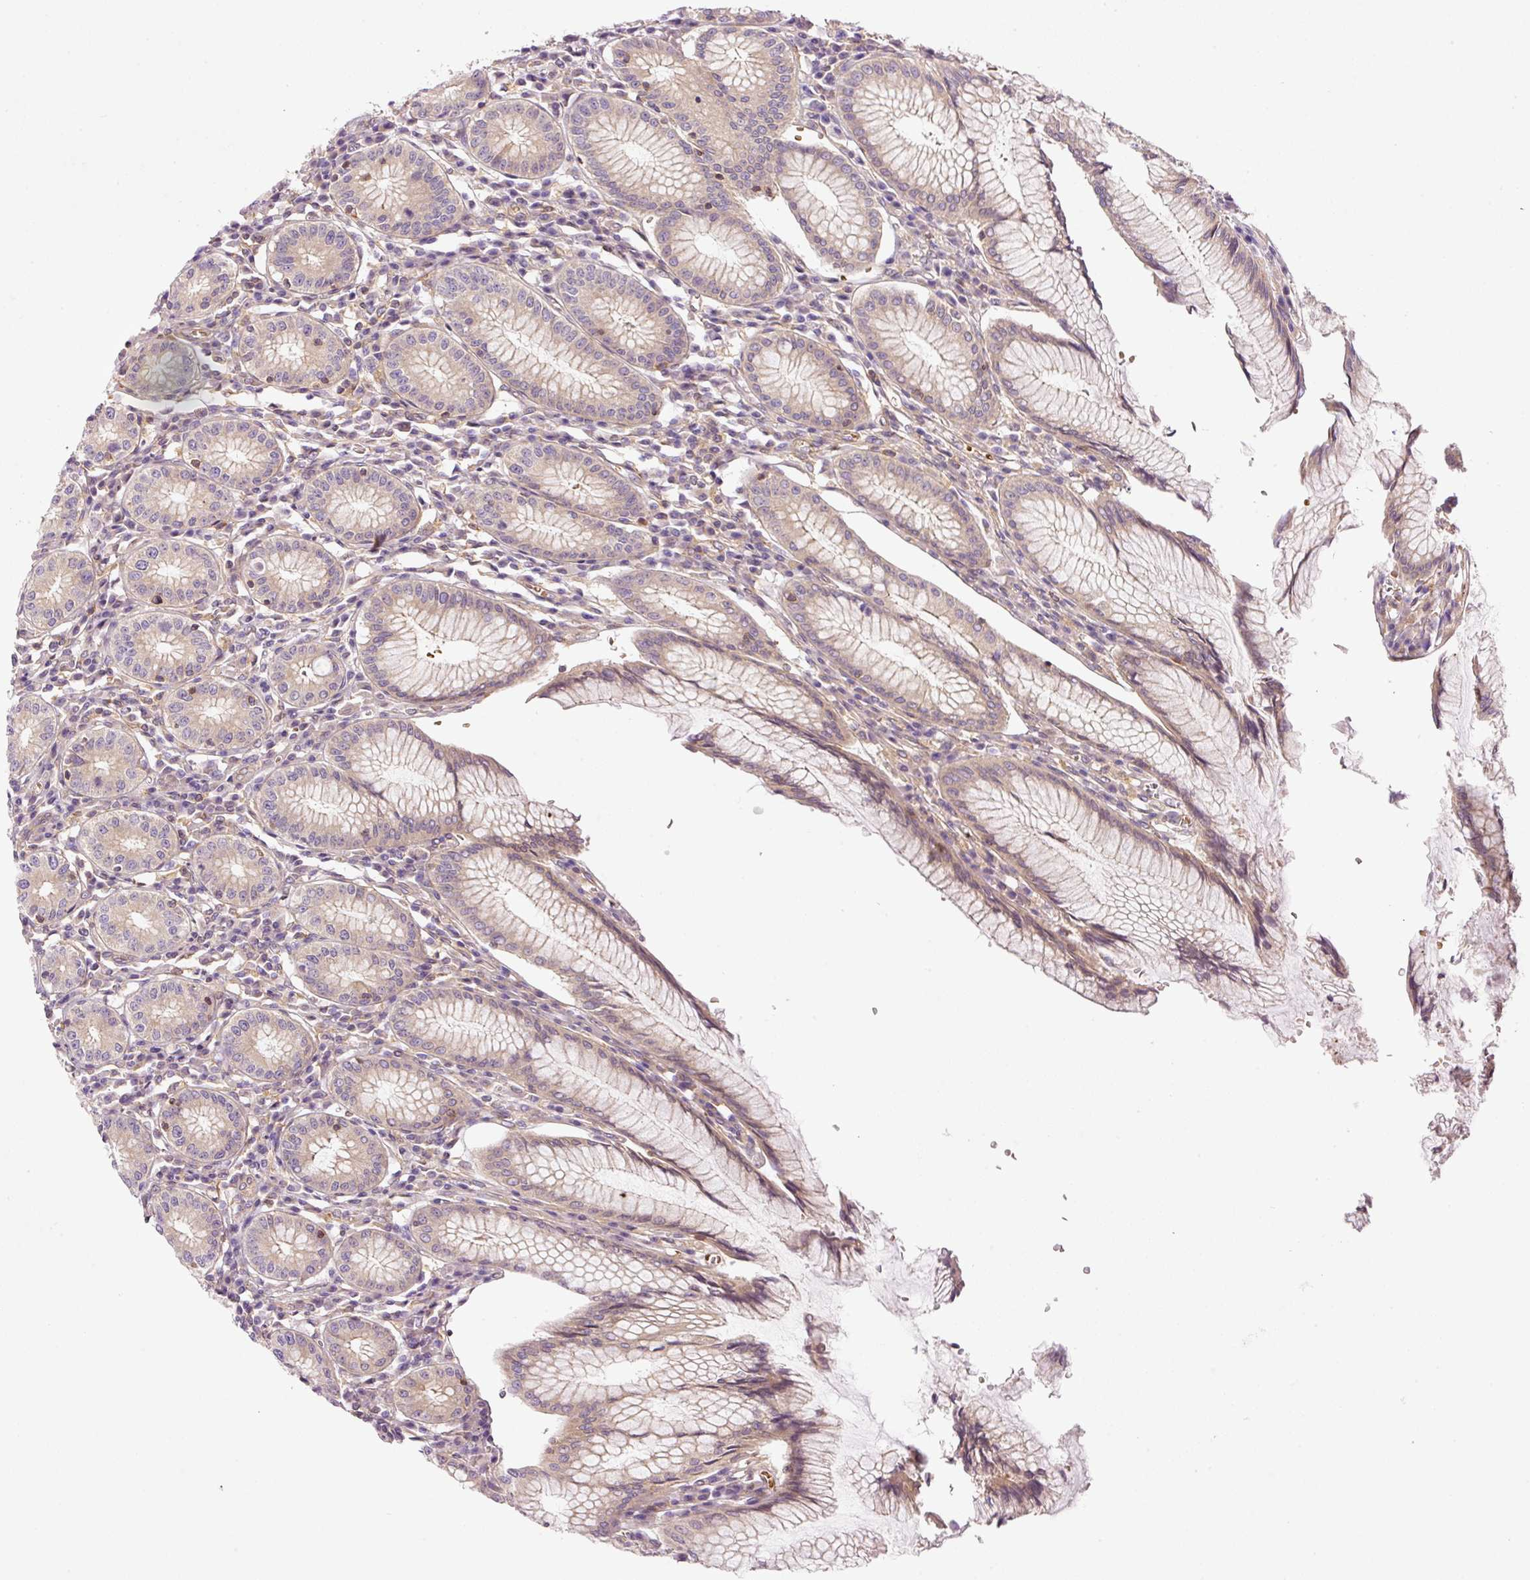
{"staining": {"intensity": "moderate", "quantity": "25%-75%", "location": "cytoplasmic/membranous"}, "tissue": "stomach", "cell_type": "Glandular cells", "image_type": "normal", "snomed": [{"axis": "morphology", "description": "Normal tissue, NOS"}, {"axis": "topography", "description": "Stomach"}], "caption": "IHC (DAB) staining of unremarkable human stomach reveals moderate cytoplasmic/membranous protein expression in about 25%-75% of glandular cells.", "gene": "TBC1D2B", "patient": {"sex": "male", "age": 55}}